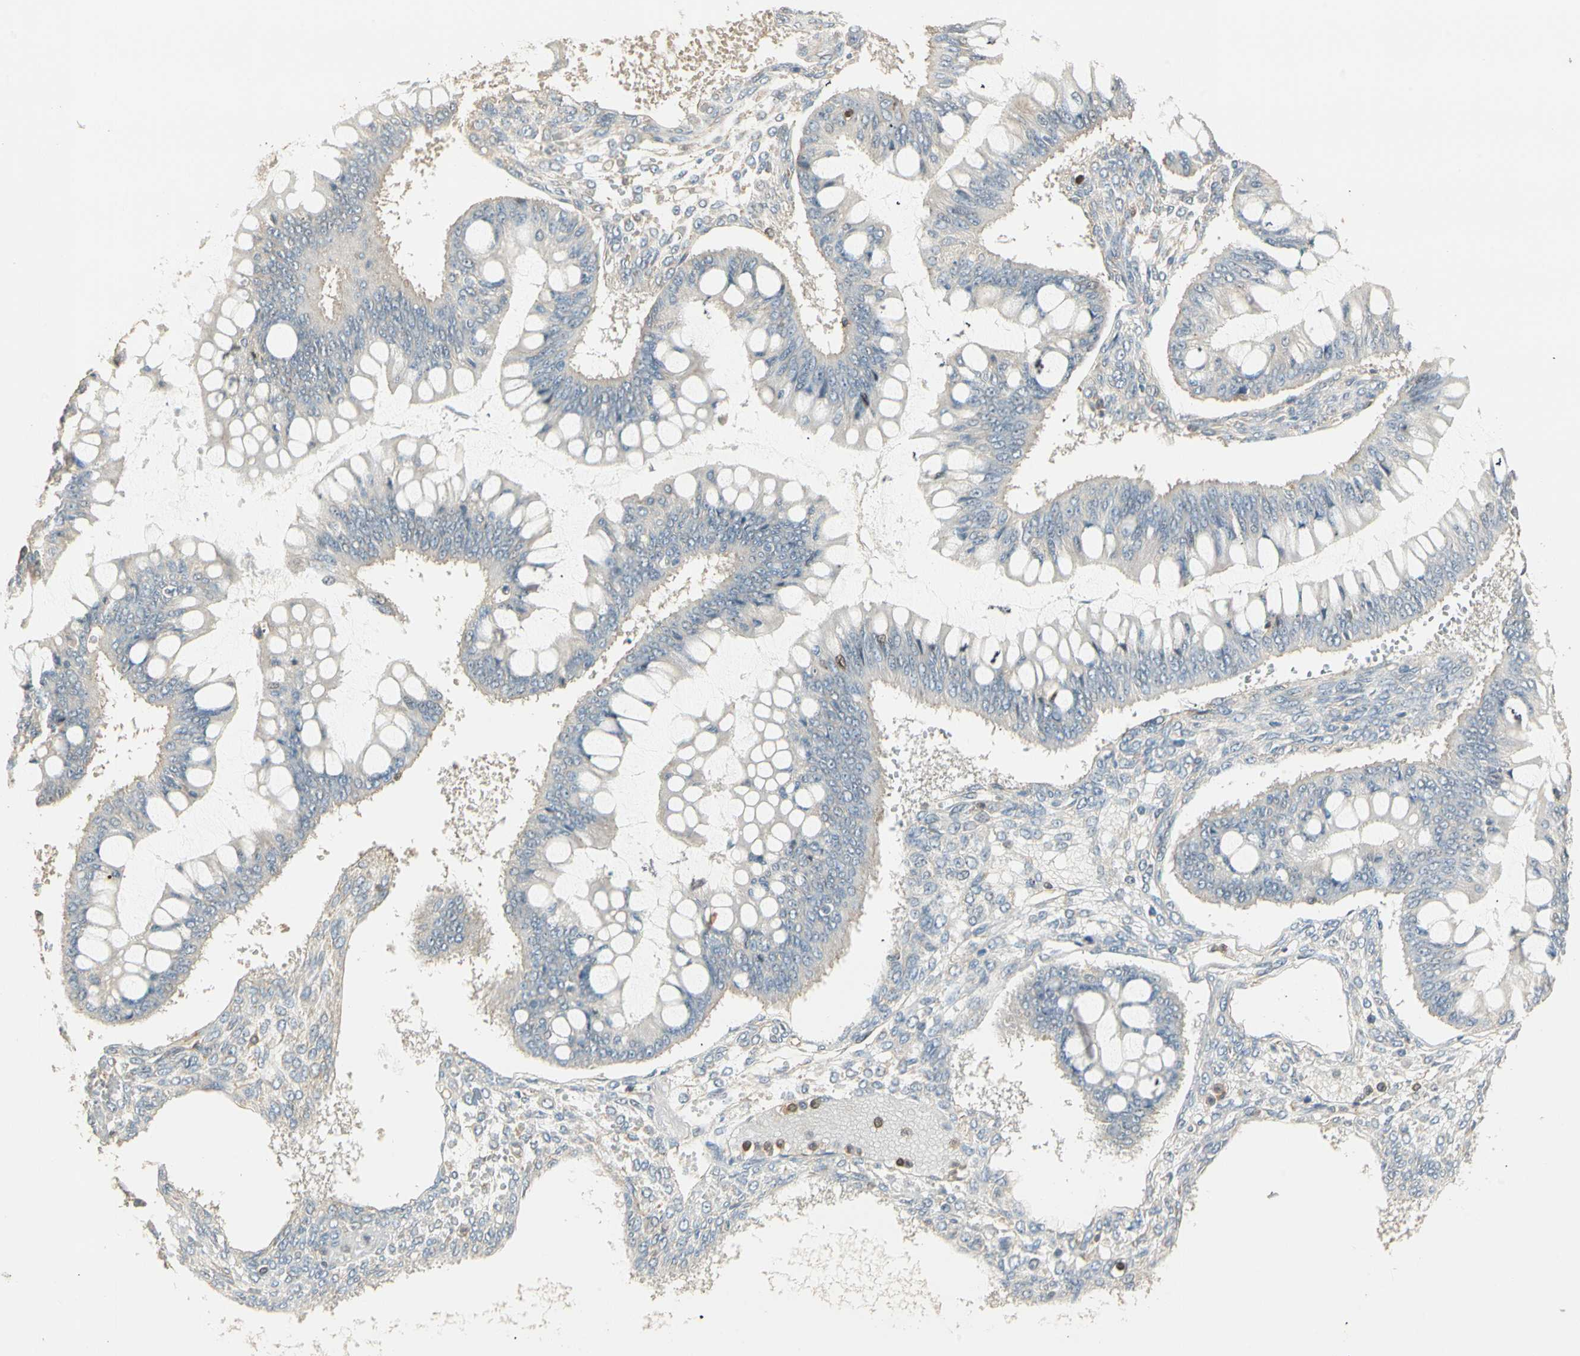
{"staining": {"intensity": "negative", "quantity": "none", "location": "none"}, "tissue": "ovarian cancer", "cell_type": "Tumor cells", "image_type": "cancer", "snomed": [{"axis": "morphology", "description": "Cystadenocarcinoma, mucinous, NOS"}, {"axis": "topography", "description": "Ovary"}], "caption": "This is a photomicrograph of IHC staining of ovarian mucinous cystadenocarcinoma, which shows no expression in tumor cells.", "gene": "CRLF3", "patient": {"sex": "female", "age": 73}}